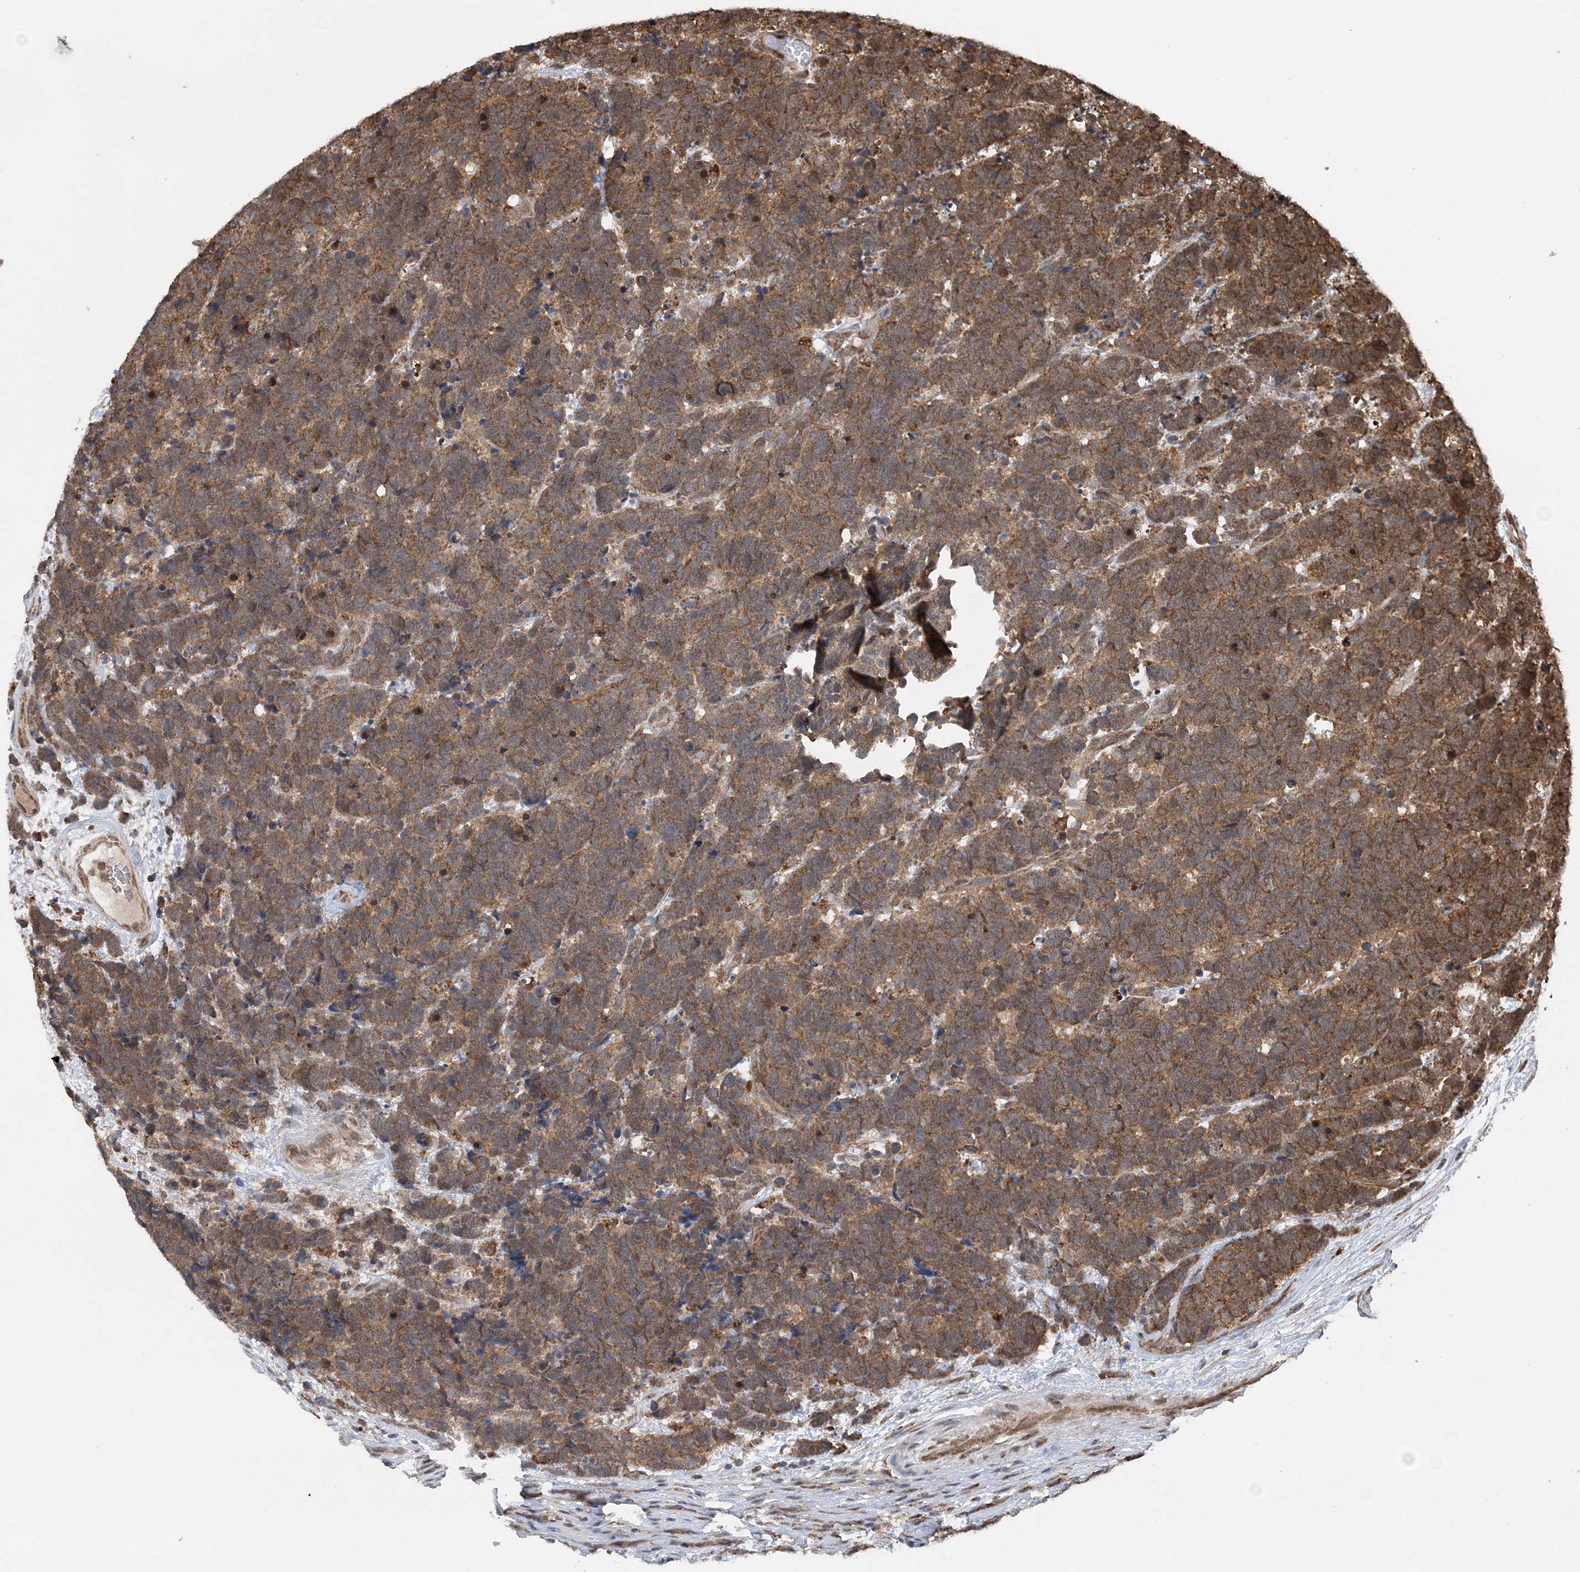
{"staining": {"intensity": "moderate", "quantity": ">75%", "location": "cytoplasmic/membranous"}, "tissue": "carcinoid", "cell_type": "Tumor cells", "image_type": "cancer", "snomed": [{"axis": "morphology", "description": "Carcinoma, NOS"}, {"axis": "morphology", "description": "Carcinoid, malignant, NOS"}, {"axis": "topography", "description": "Urinary bladder"}], "caption": "The photomicrograph demonstrates immunohistochemical staining of carcinoma. There is moderate cytoplasmic/membranous expression is present in about >75% of tumor cells.", "gene": "PCBP1", "patient": {"sex": "male", "age": 57}}